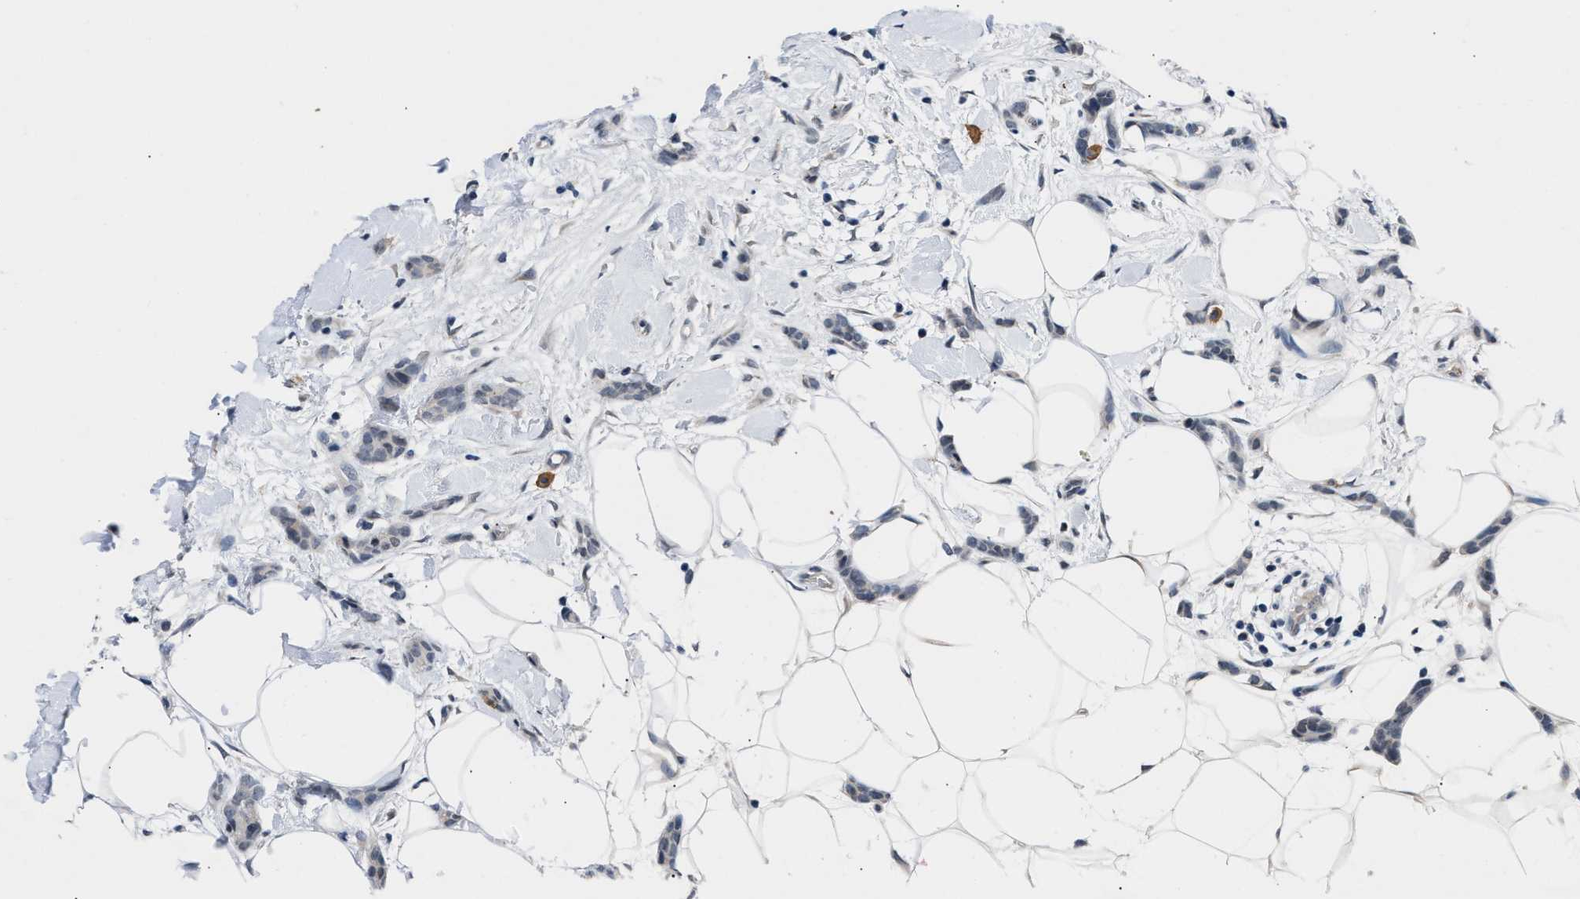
{"staining": {"intensity": "negative", "quantity": "none", "location": "none"}, "tissue": "breast cancer", "cell_type": "Tumor cells", "image_type": "cancer", "snomed": [{"axis": "morphology", "description": "Lobular carcinoma"}, {"axis": "topography", "description": "Skin"}, {"axis": "topography", "description": "Breast"}], "caption": "A histopathology image of breast cancer (lobular carcinoma) stained for a protein exhibits no brown staining in tumor cells.", "gene": "TXNRD3", "patient": {"sex": "female", "age": 46}}